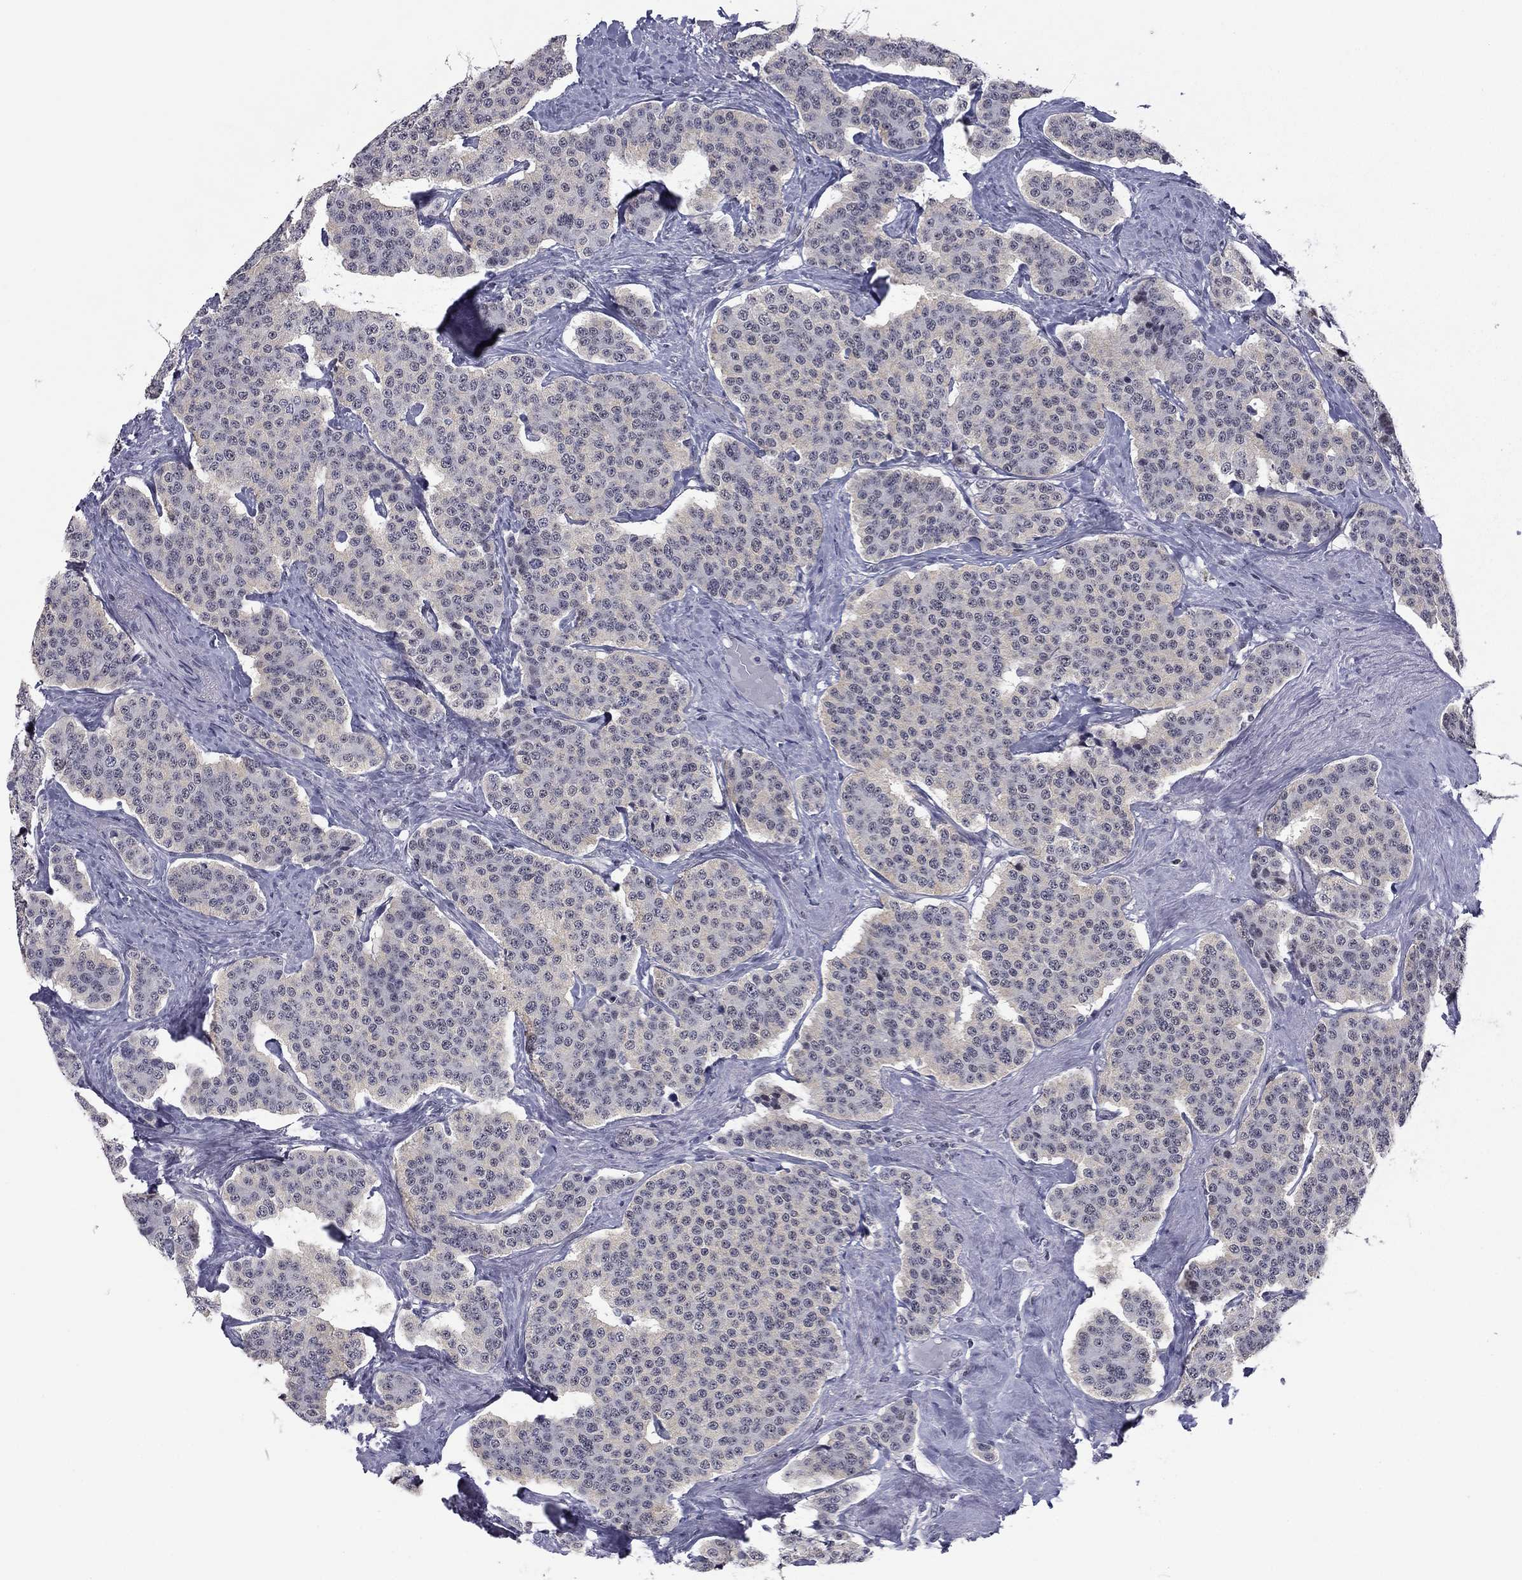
{"staining": {"intensity": "negative", "quantity": "none", "location": "none"}, "tissue": "carcinoid", "cell_type": "Tumor cells", "image_type": "cancer", "snomed": [{"axis": "morphology", "description": "Carcinoid, malignant, NOS"}, {"axis": "topography", "description": "Small intestine"}], "caption": "Image shows no protein staining in tumor cells of carcinoid (malignant) tissue. (Stains: DAB IHC with hematoxylin counter stain, Microscopy: brightfield microscopy at high magnification).", "gene": "ETV5", "patient": {"sex": "female", "age": 58}}